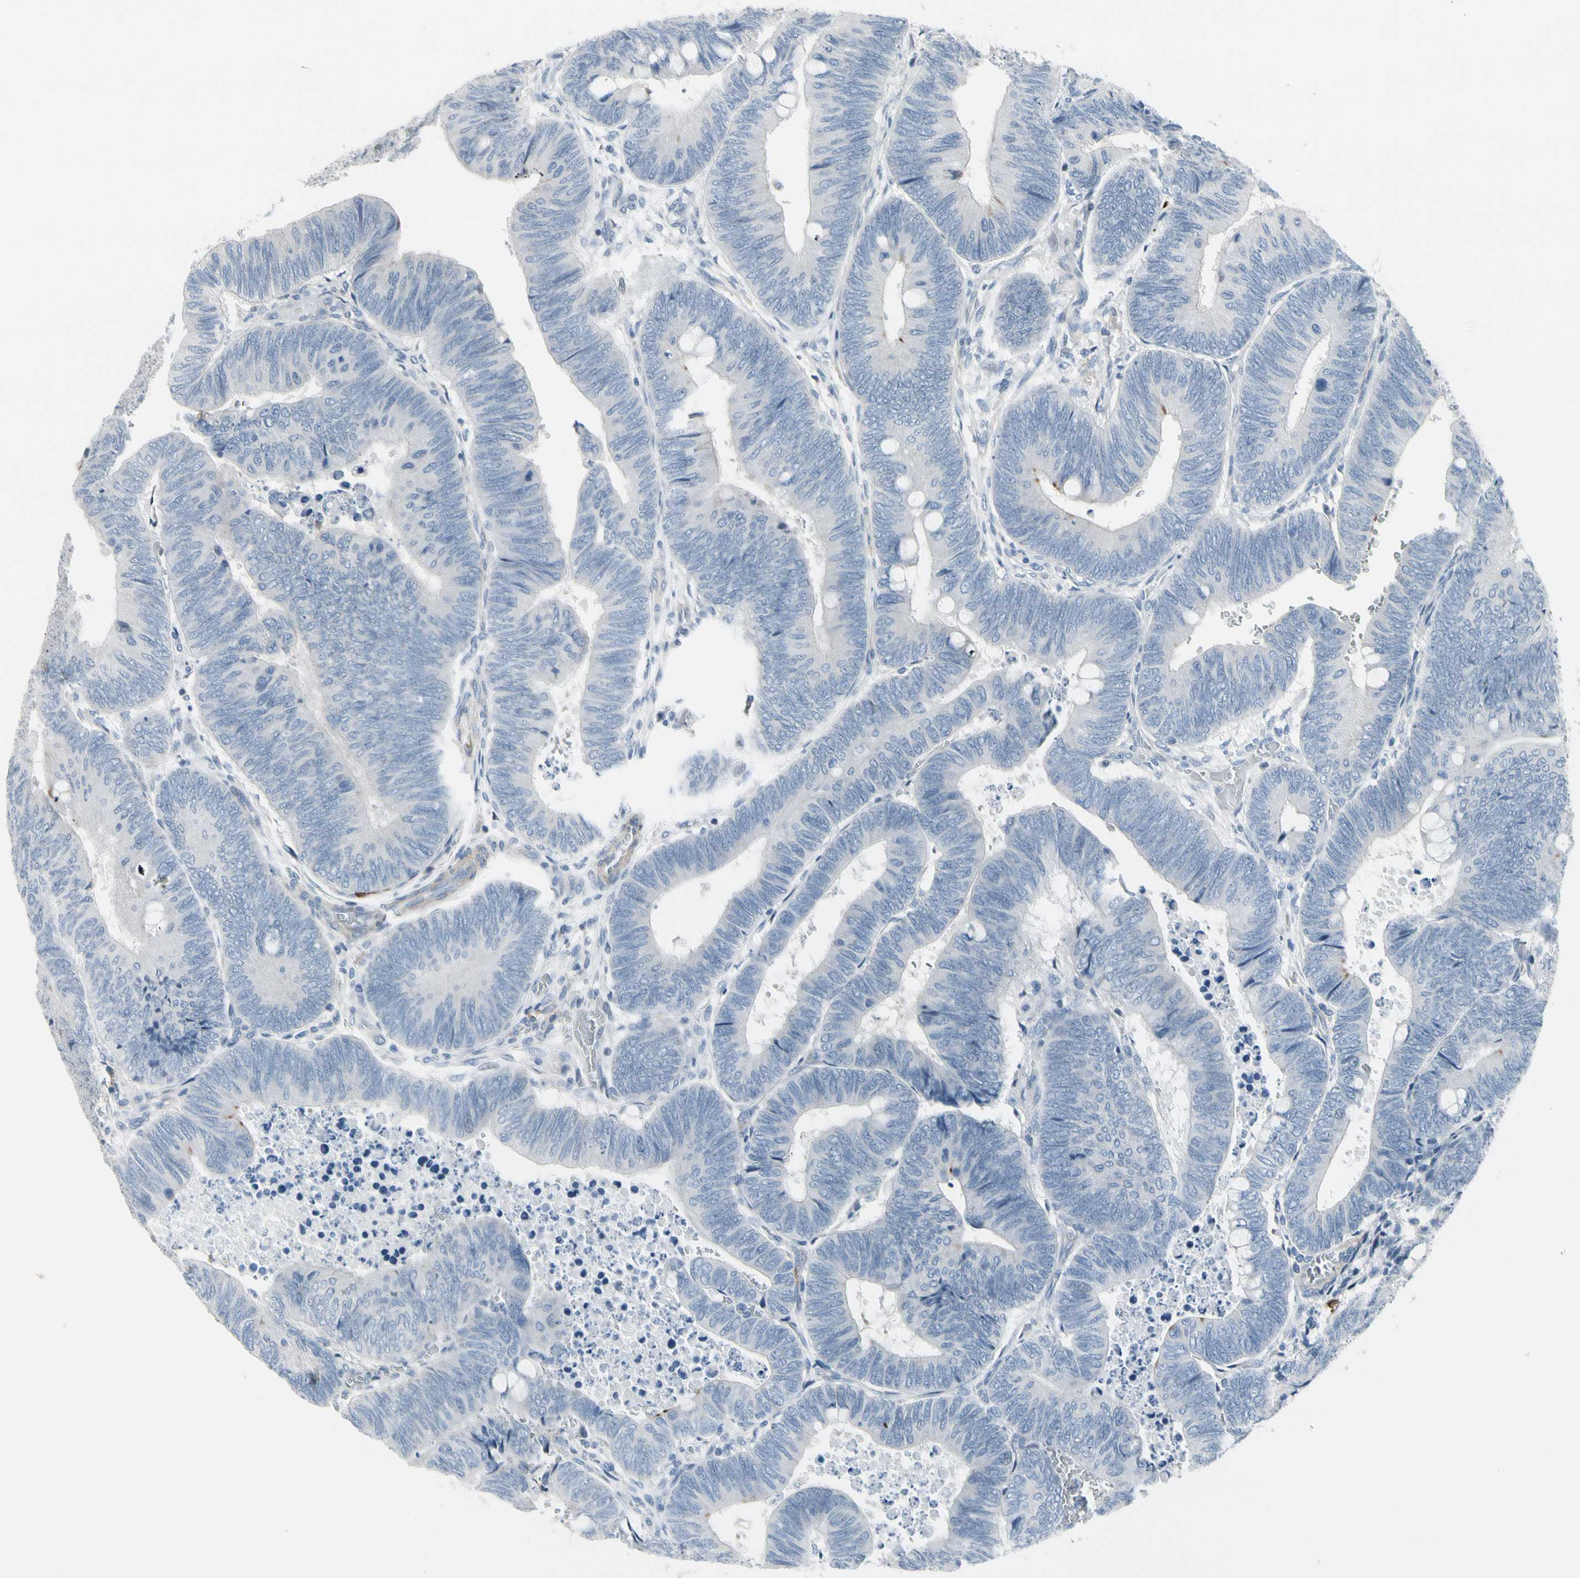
{"staining": {"intensity": "negative", "quantity": "none", "location": "none"}, "tissue": "colorectal cancer", "cell_type": "Tumor cells", "image_type": "cancer", "snomed": [{"axis": "morphology", "description": "Normal tissue, NOS"}, {"axis": "morphology", "description": "Adenocarcinoma, NOS"}, {"axis": "topography", "description": "Rectum"}, {"axis": "topography", "description": "Peripheral nerve tissue"}], "caption": "This is an immunohistochemistry (IHC) micrograph of human adenocarcinoma (colorectal). There is no positivity in tumor cells.", "gene": "PIGR", "patient": {"sex": "male", "age": 92}}